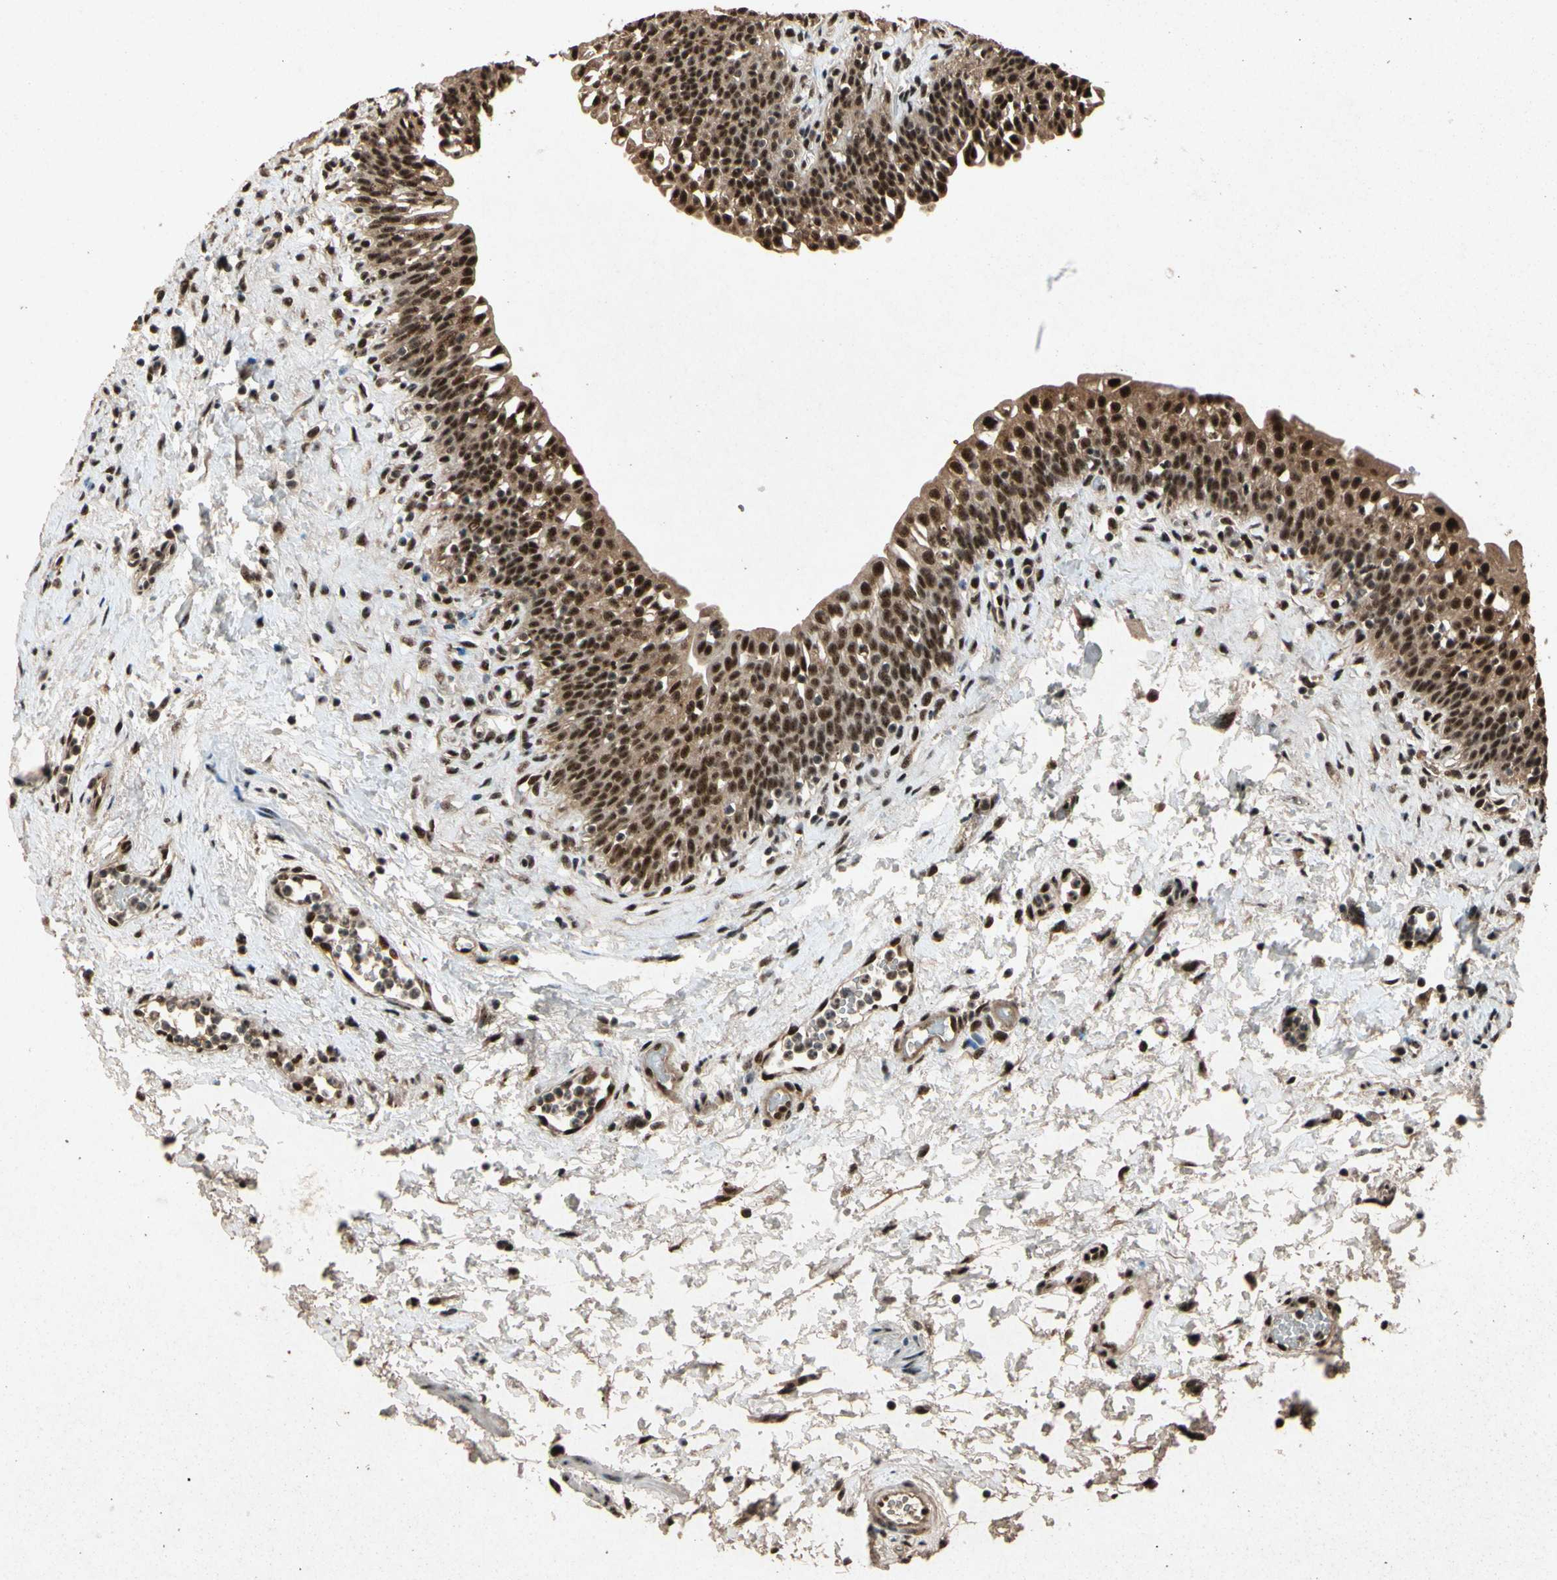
{"staining": {"intensity": "strong", "quantity": ">75%", "location": "cytoplasmic/membranous,nuclear"}, "tissue": "urinary bladder", "cell_type": "Urothelial cells", "image_type": "normal", "snomed": [{"axis": "morphology", "description": "Normal tissue, NOS"}, {"axis": "topography", "description": "Urinary bladder"}], "caption": "A photomicrograph of human urinary bladder stained for a protein demonstrates strong cytoplasmic/membranous,nuclear brown staining in urothelial cells.", "gene": "PML", "patient": {"sex": "male", "age": 55}}